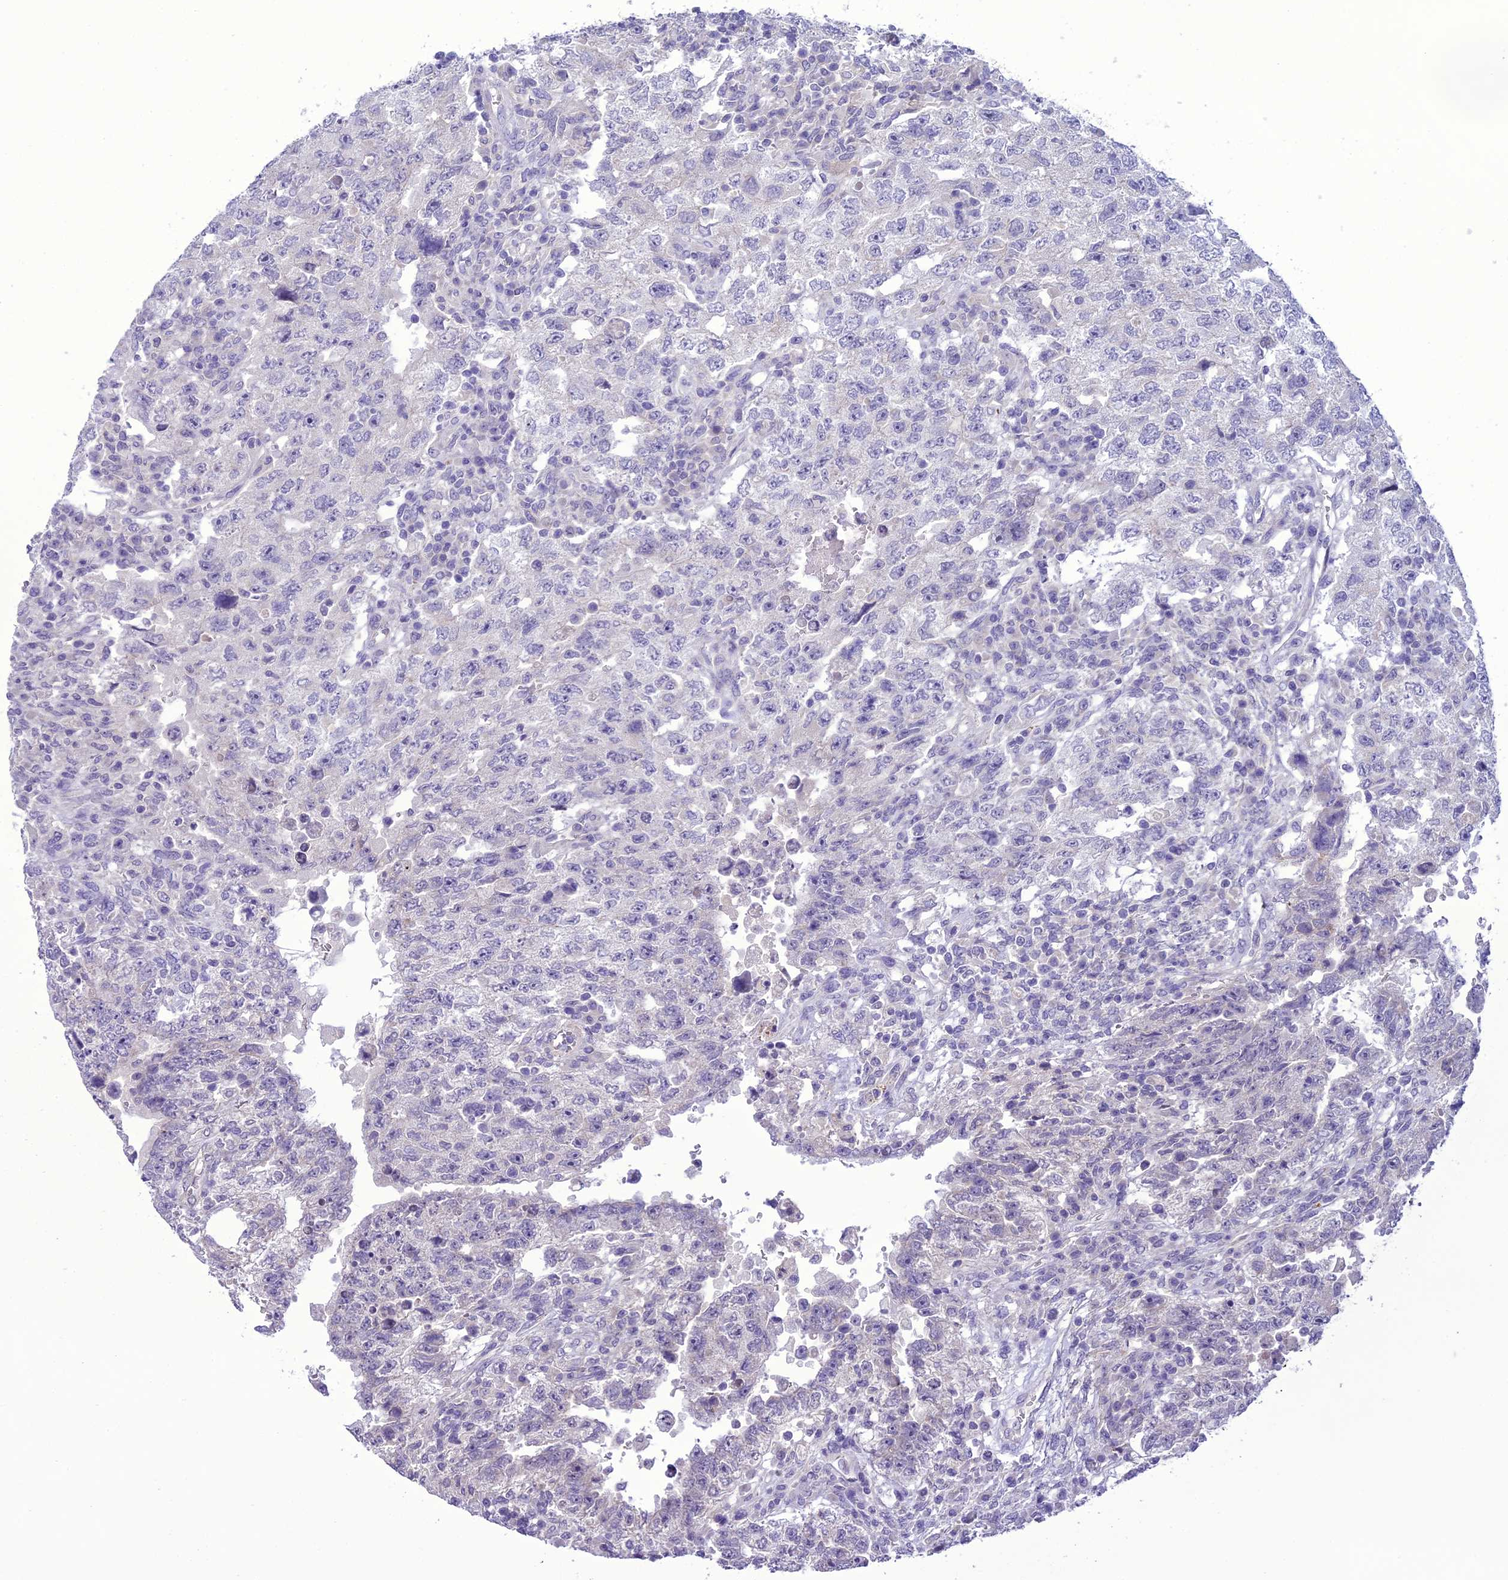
{"staining": {"intensity": "negative", "quantity": "none", "location": "none"}, "tissue": "testis cancer", "cell_type": "Tumor cells", "image_type": "cancer", "snomed": [{"axis": "morphology", "description": "Carcinoma, Embryonal, NOS"}, {"axis": "topography", "description": "Testis"}], "caption": "A high-resolution image shows IHC staining of testis cancer, which reveals no significant expression in tumor cells.", "gene": "SCRT1", "patient": {"sex": "male", "age": 26}}